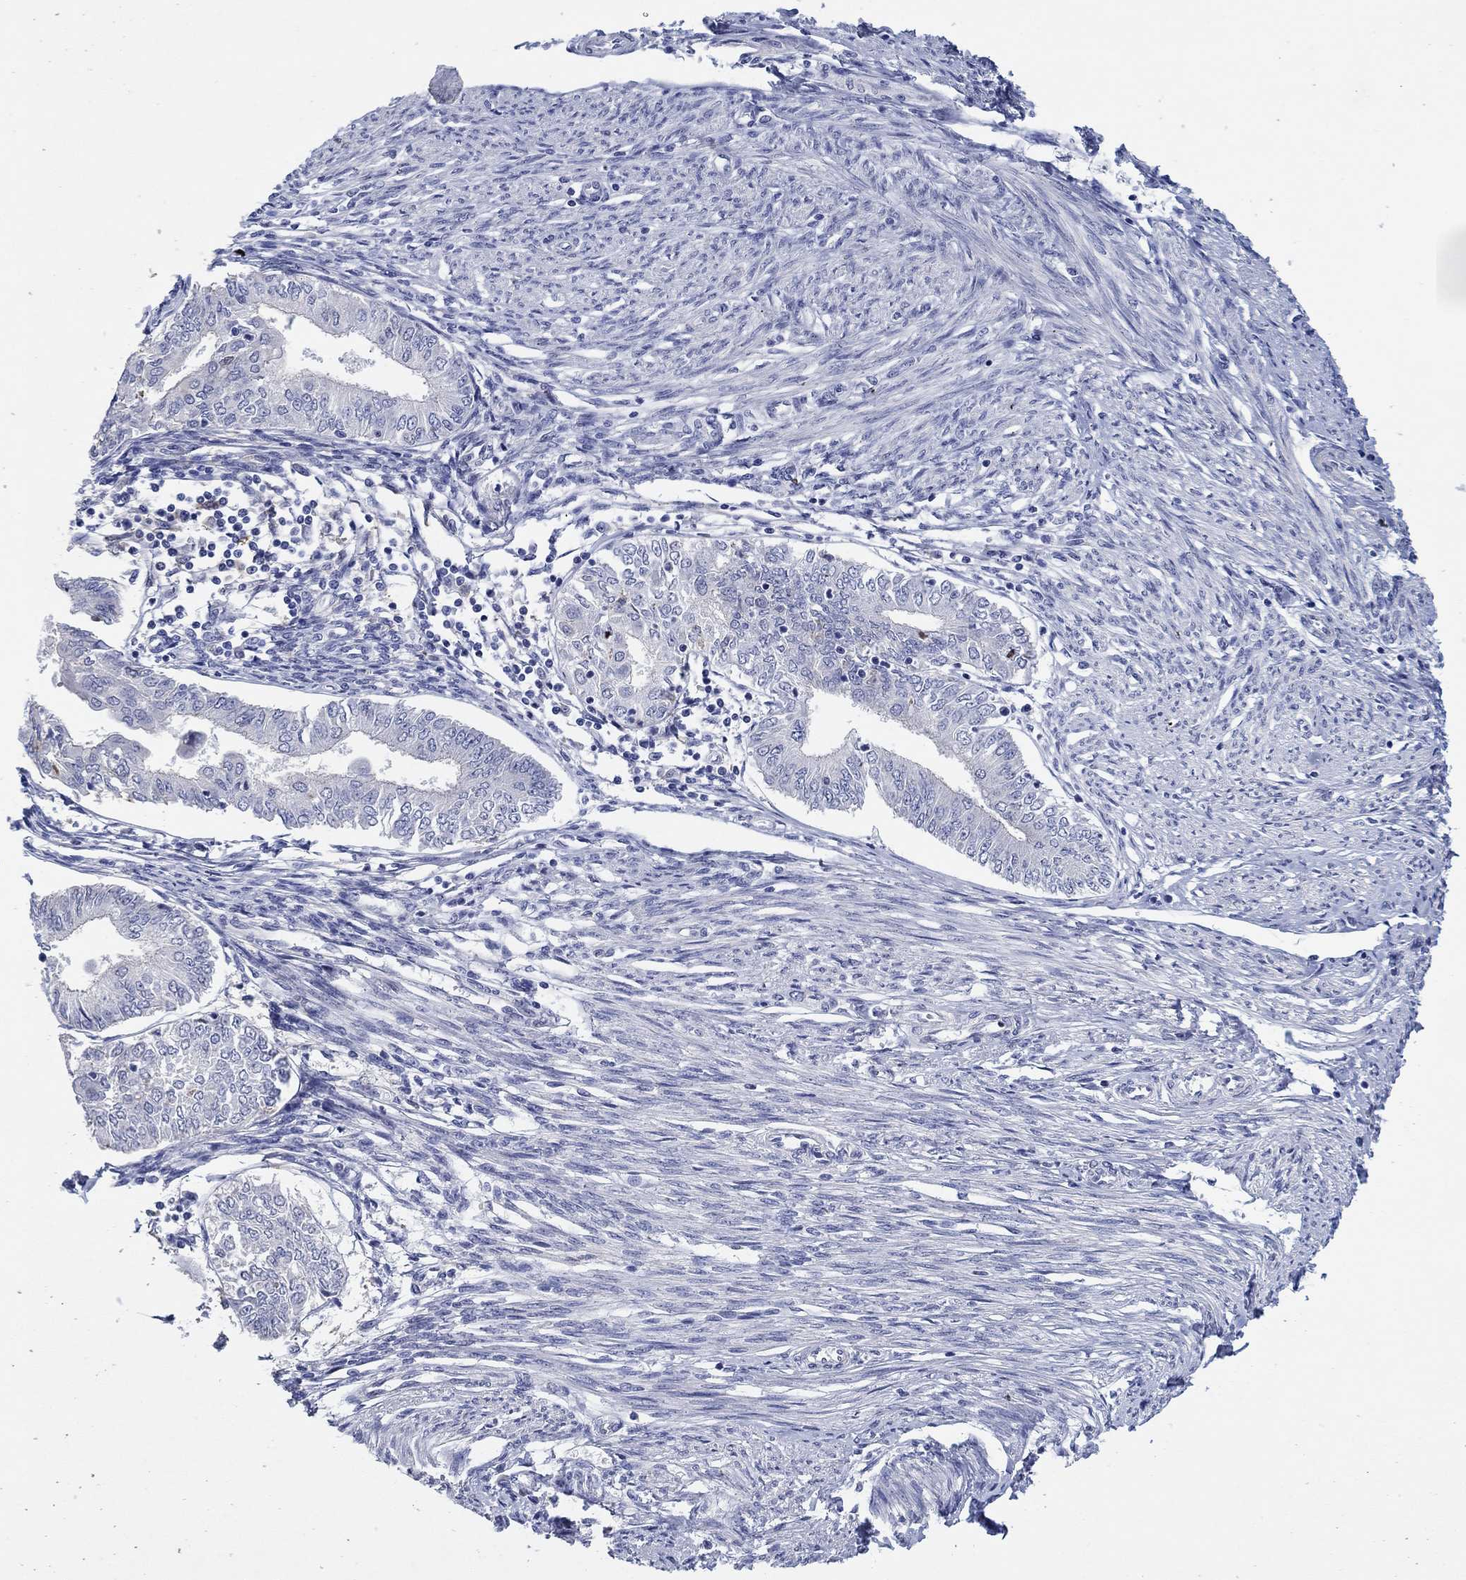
{"staining": {"intensity": "negative", "quantity": "none", "location": "none"}, "tissue": "endometrial cancer", "cell_type": "Tumor cells", "image_type": "cancer", "snomed": [{"axis": "morphology", "description": "Adenocarcinoma, NOS"}, {"axis": "topography", "description": "Endometrium"}], "caption": "The photomicrograph displays no staining of tumor cells in endometrial cancer (adenocarcinoma).", "gene": "HDC", "patient": {"sex": "female", "age": 68}}